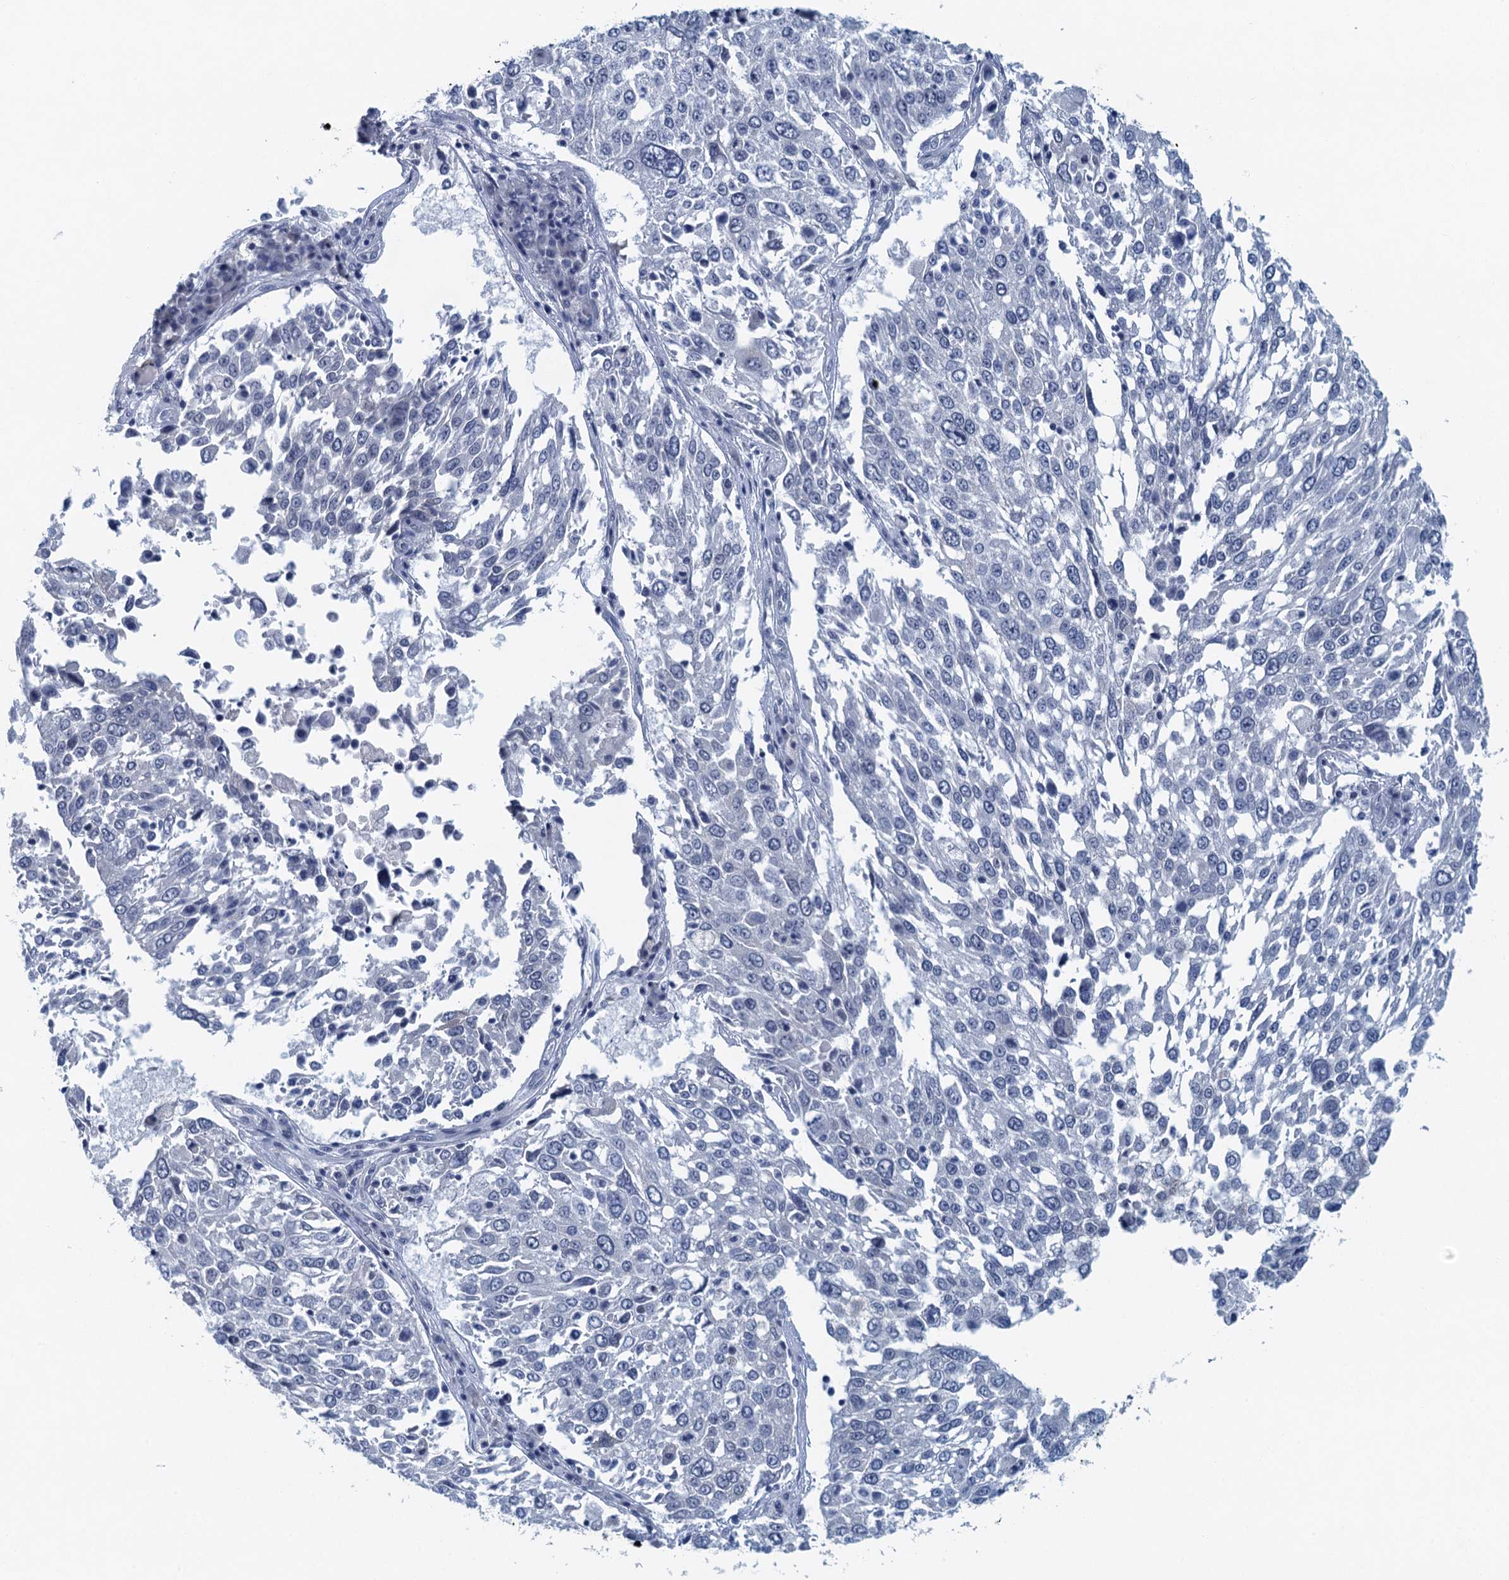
{"staining": {"intensity": "negative", "quantity": "none", "location": "none"}, "tissue": "lung cancer", "cell_type": "Tumor cells", "image_type": "cancer", "snomed": [{"axis": "morphology", "description": "Squamous cell carcinoma, NOS"}, {"axis": "topography", "description": "Lung"}], "caption": "High magnification brightfield microscopy of lung squamous cell carcinoma stained with DAB (3,3'-diaminobenzidine) (brown) and counterstained with hematoxylin (blue): tumor cells show no significant expression. The staining is performed using DAB (3,3'-diaminobenzidine) brown chromogen with nuclei counter-stained in using hematoxylin.", "gene": "ENSG00000131152", "patient": {"sex": "male", "age": 65}}